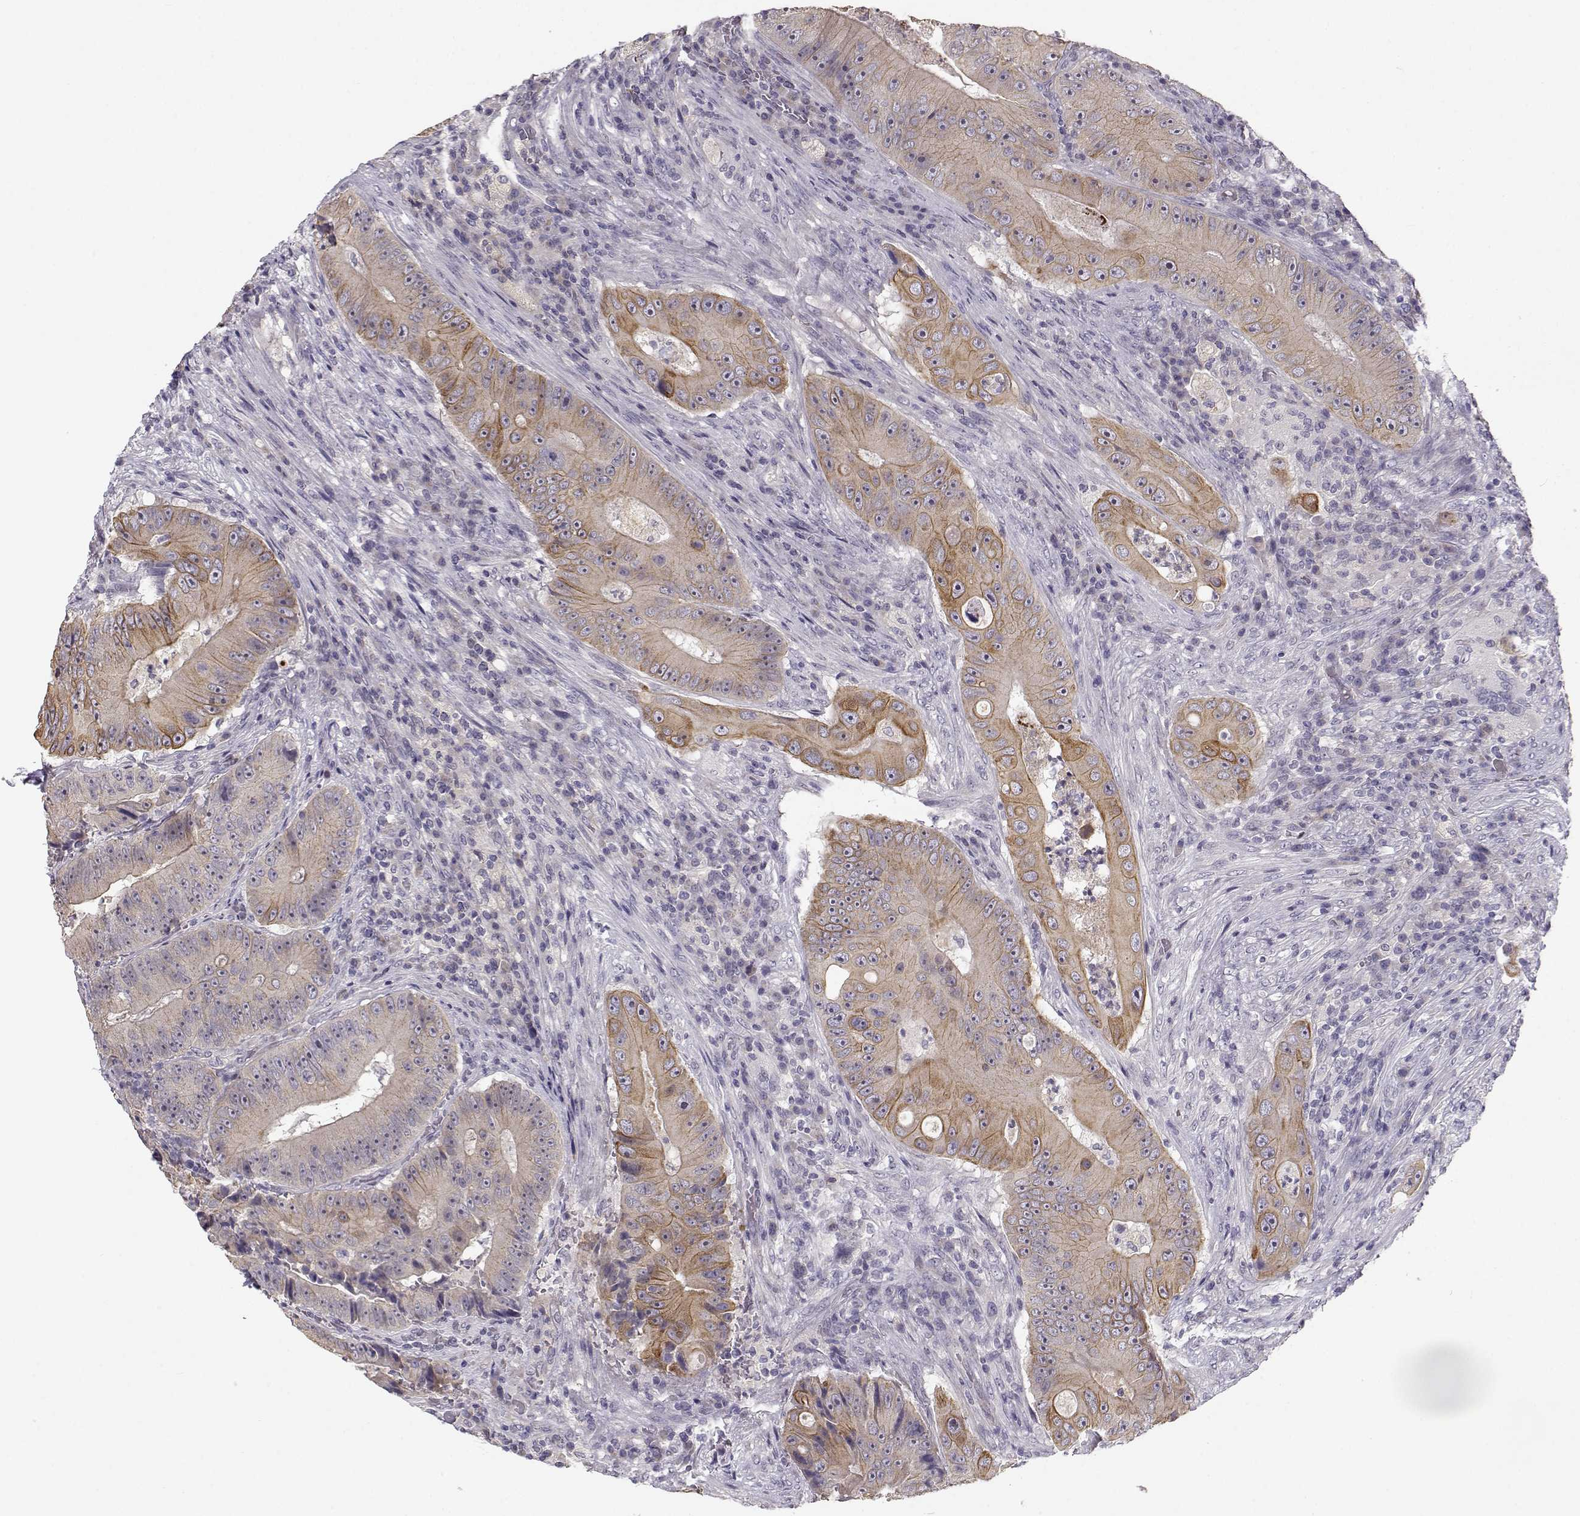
{"staining": {"intensity": "weak", "quantity": "25%-75%", "location": "cytoplasmic/membranous"}, "tissue": "colorectal cancer", "cell_type": "Tumor cells", "image_type": "cancer", "snomed": [{"axis": "morphology", "description": "Adenocarcinoma, NOS"}, {"axis": "topography", "description": "Colon"}], "caption": "This image exhibits IHC staining of colorectal cancer (adenocarcinoma), with low weak cytoplasmic/membranous positivity in about 25%-75% of tumor cells.", "gene": "TMEM145", "patient": {"sex": "female", "age": 86}}